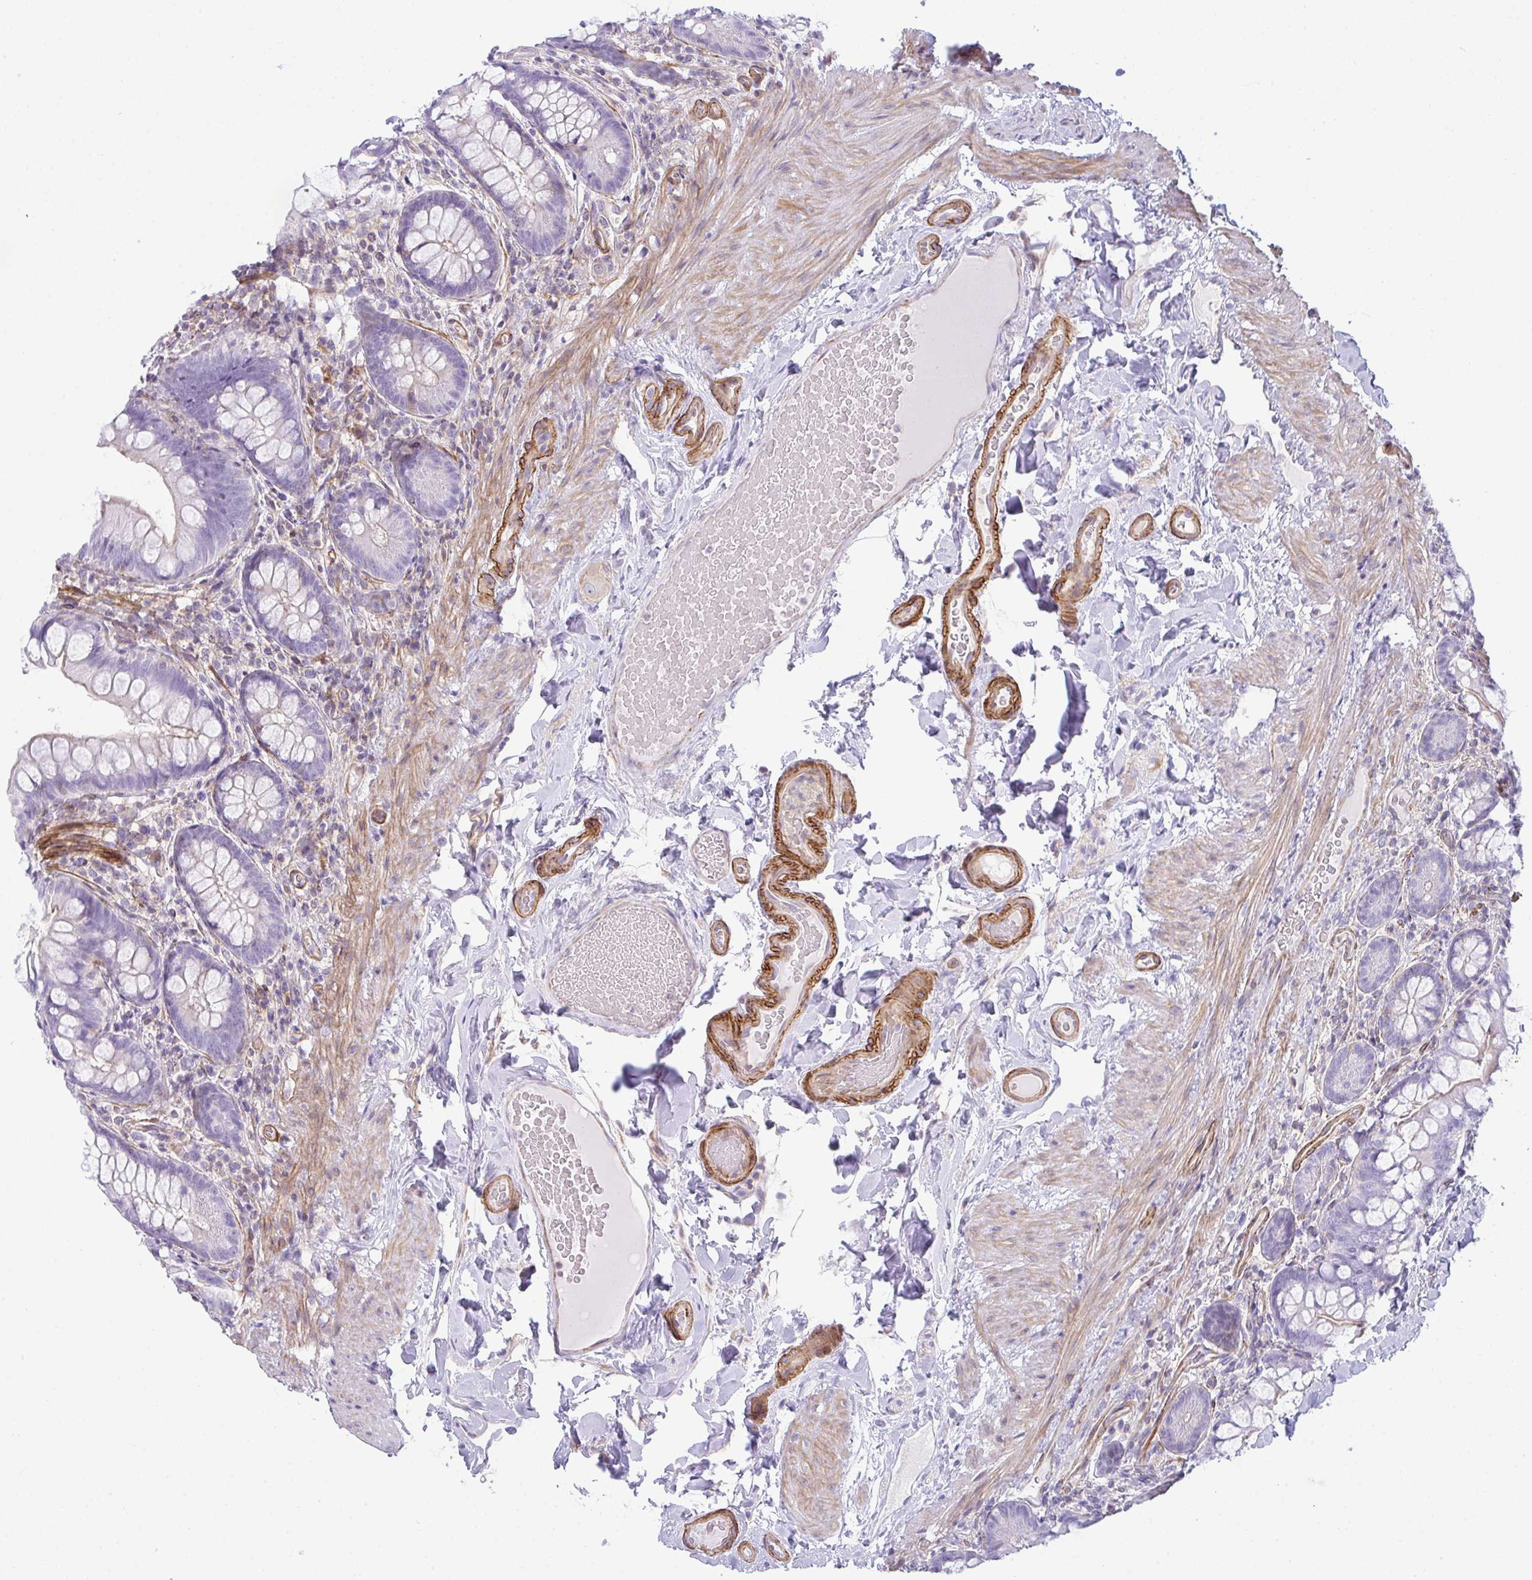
{"staining": {"intensity": "negative", "quantity": "none", "location": "none"}, "tissue": "small intestine", "cell_type": "Glandular cells", "image_type": "normal", "snomed": [{"axis": "morphology", "description": "Normal tissue, NOS"}, {"axis": "topography", "description": "Small intestine"}], "caption": "The histopathology image exhibits no significant staining in glandular cells of small intestine. (DAB immunohistochemistry with hematoxylin counter stain).", "gene": "CDRT15", "patient": {"sex": "male", "age": 70}}